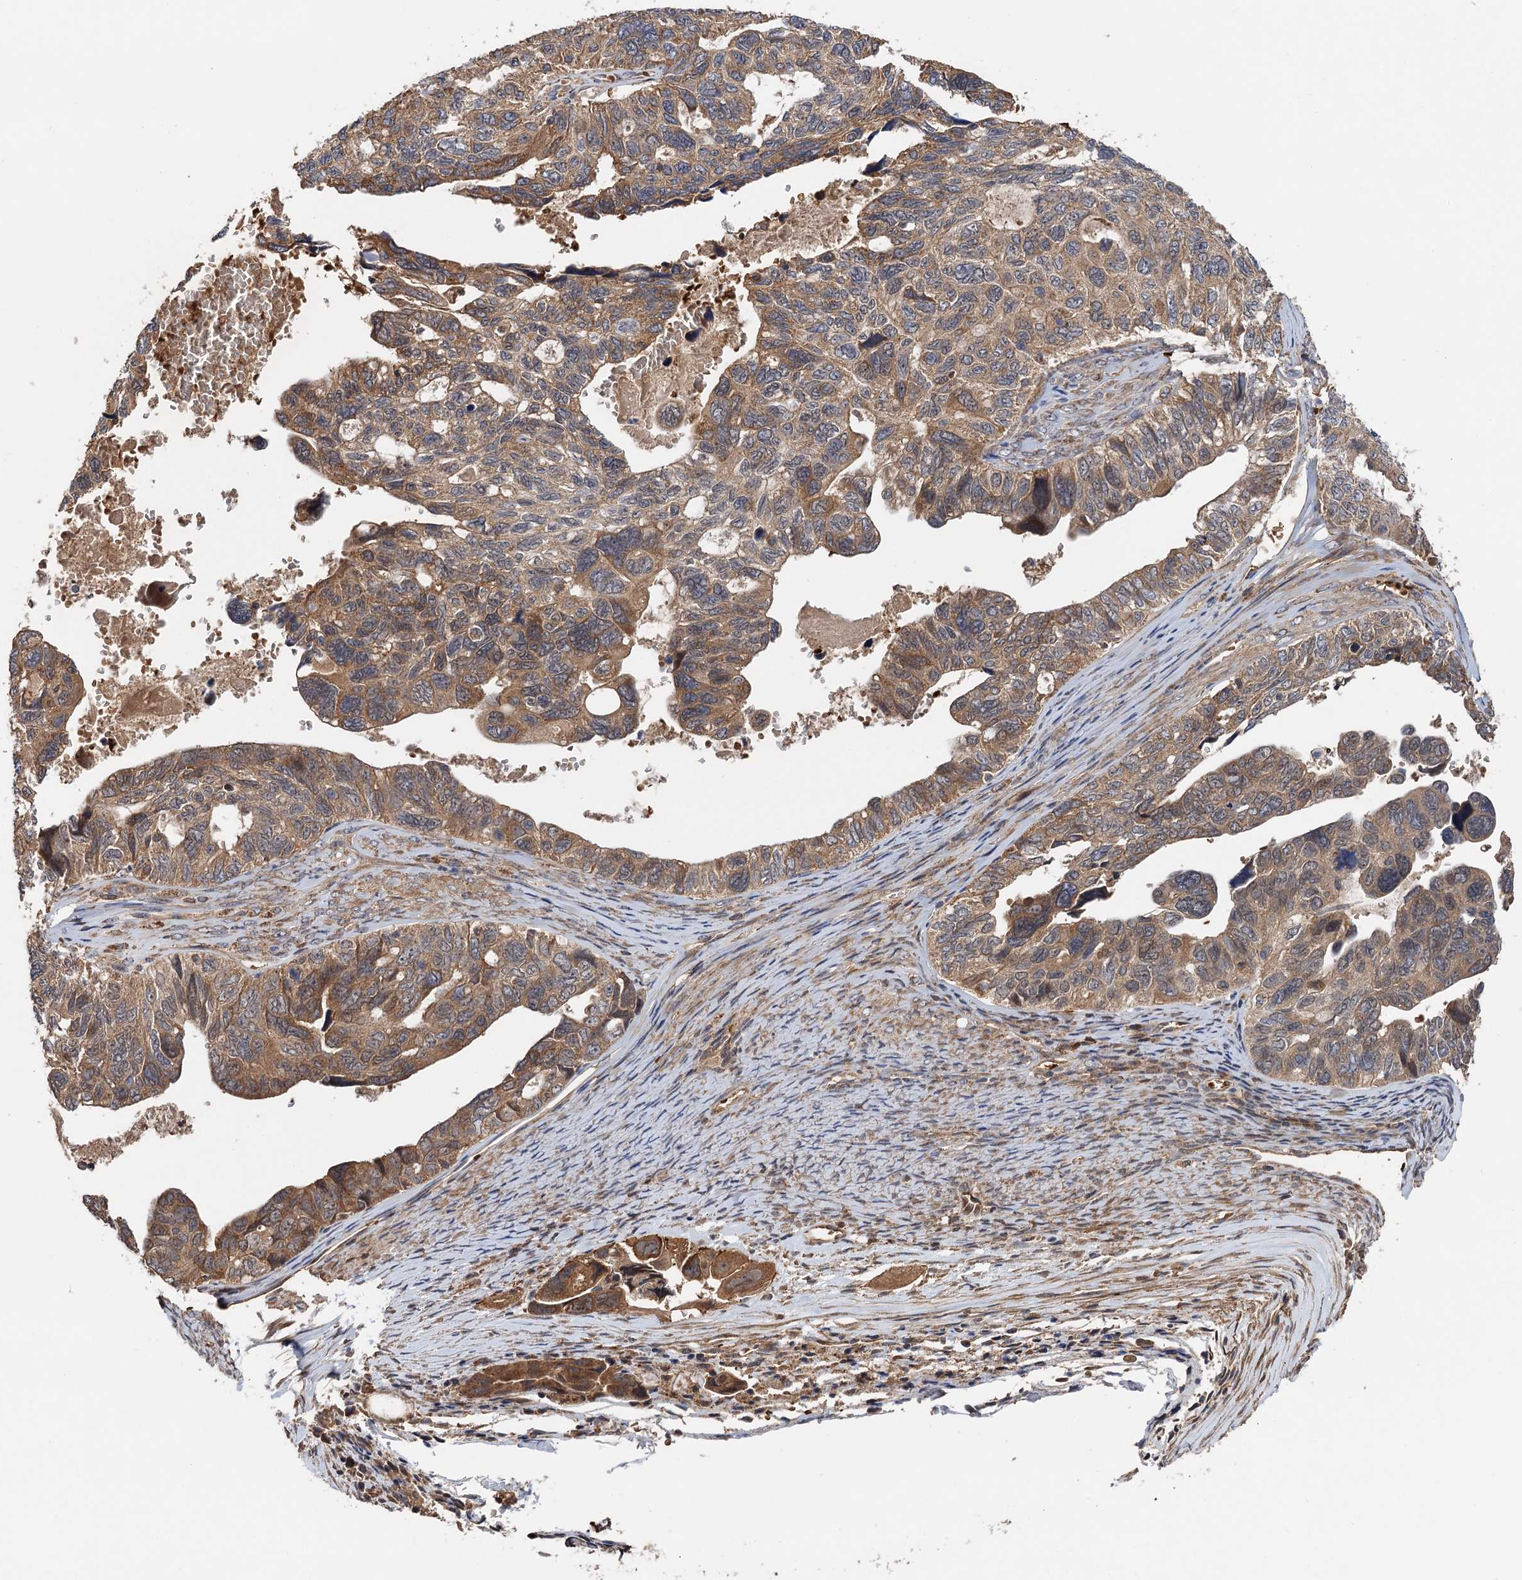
{"staining": {"intensity": "moderate", "quantity": ">75%", "location": "cytoplasmic/membranous"}, "tissue": "ovarian cancer", "cell_type": "Tumor cells", "image_type": "cancer", "snomed": [{"axis": "morphology", "description": "Cystadenocarcinoma, serous, NOS"}, {"axis": "topography", "description": "Ovary"}], "caption": "Brown immunohistochemical staining in serous cystadenocarcinoma (ovarian) demonstrates moderate cytoplasmic/membranous staining in about >75% of tumor cells.", "gene": "SNX32", "patient": {"sex": "female", "age": 79}}